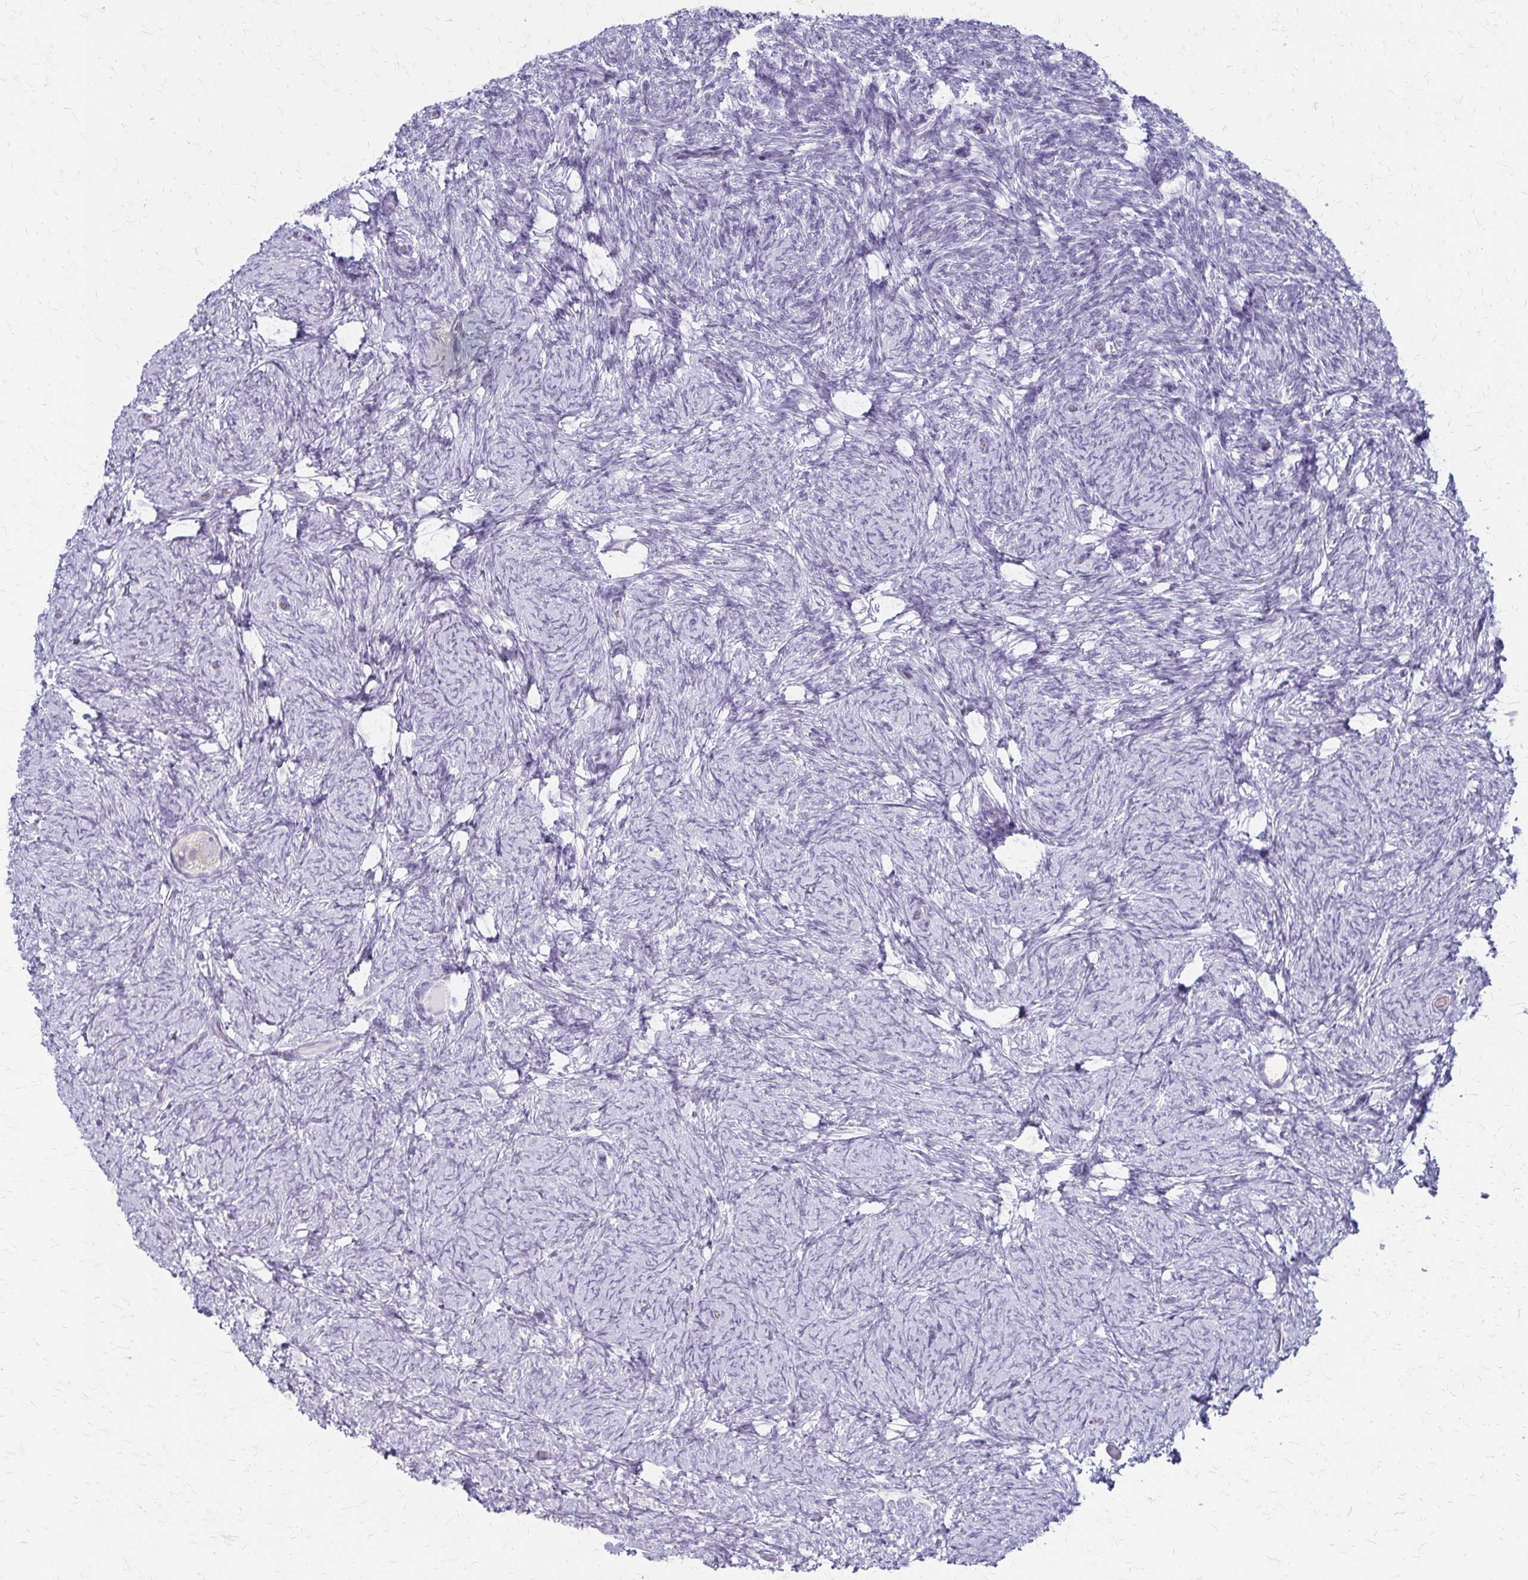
{"staining": {"intensity": "negative", "quantity": "none", "location": "none"}, "tissue": "ovary", "cell_type": "Follicle cells", "image_type": "normal", "snomed": [{"axis": "morphology", "description": "Normal tissue, NOS"}, {"axis": "topography", "description": "Ovary"}], "caption": "The micrograph reveals no staining of follicle cells in benign ovary. The staining was performed using DAB to visualize the protein expression in brown, while the nuclei were stained in blue with hematoxylin (Magnification: 20x).", "gene": "ACP5", "patient": {"sex": "female", "age": 34}}